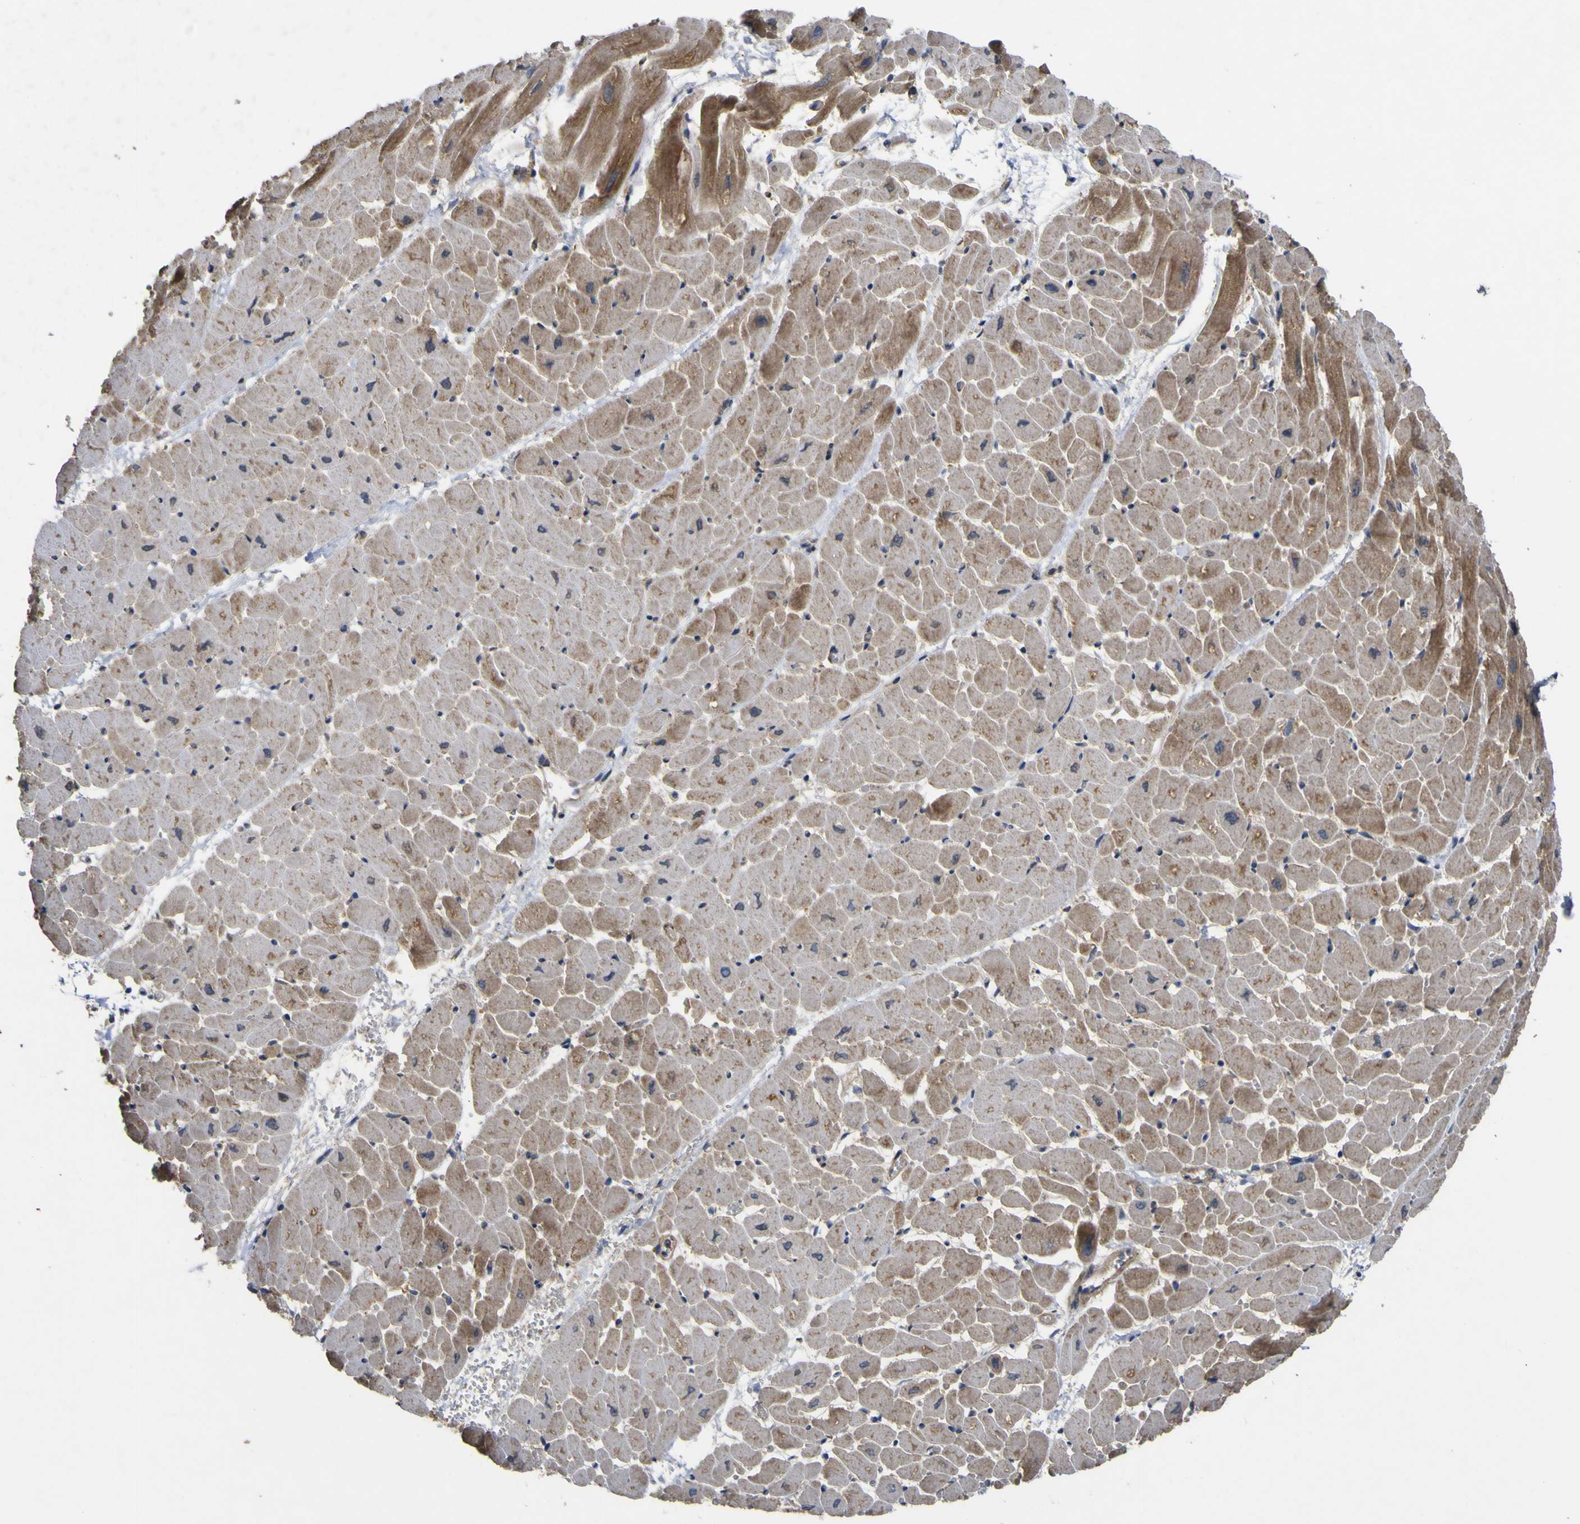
{"staining": {"intensity": "moderate", "quantity": ">75%", "location": "cytoplasmic/membranous"}, "tissue": "heart muscle", "cell_type": "Cardiomyocytes", "image_type": "normal", "snomed": [{"axis": "morphology", "description": "Normal tissue, NOS"}, {"axis": "topography", "description": "Heart"}], "caption": "Moderate cytoplasmic/membranous protein staining is present in about >75% of cardiomyocytes in heart muscle. Using DAB (3,3'-diaminobenzidine) (brown) and hematoxylin (blue) stains, captured at high magnification using brightfield microscopy.", "gene": "IRAK2", "patient": {"sex": "male", "age": 45}}